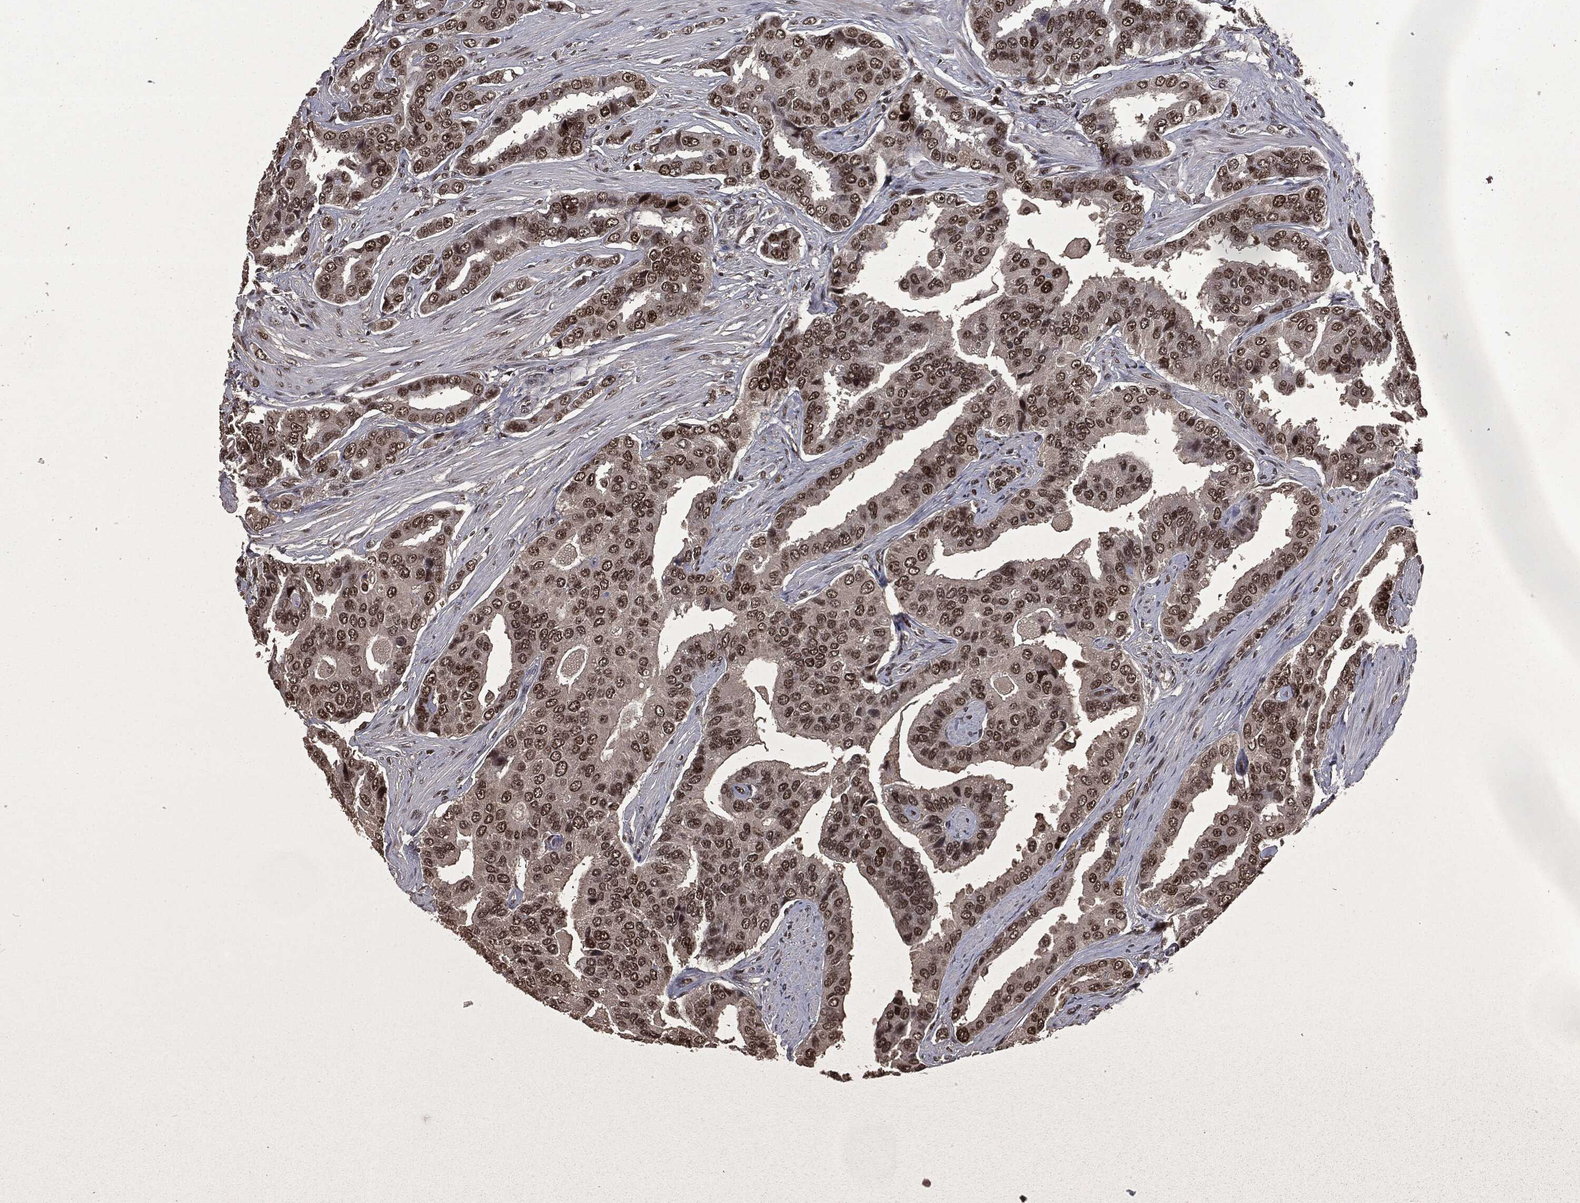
{"staining": {"intensity": "strong", "quantity": ">75%", "location": "nuclear"}, "tissue": "prostate cancer", "cell_type": "Tumor cells", "image_type": "cancer", "snomed": [{"axis": "morphology", "description": "Adenocarcinoma, NOS"}, {"axis": "topography", "description": "Prostate and seminal vesicle, NOS"}, {"axis": "topography", "description": "Prostate"}], "caption": "Immunohistochemistry (IHC) image of neoplastic tissue: prostate cancer stained using immunohistochemistry (IHC) displays high levels of strong protein expression localized specifically in the nuclear of tumor cells, appearing as a nuclear brown color.", "gene": "MSH2", "patient": {"sex": "male", "age": 69}}